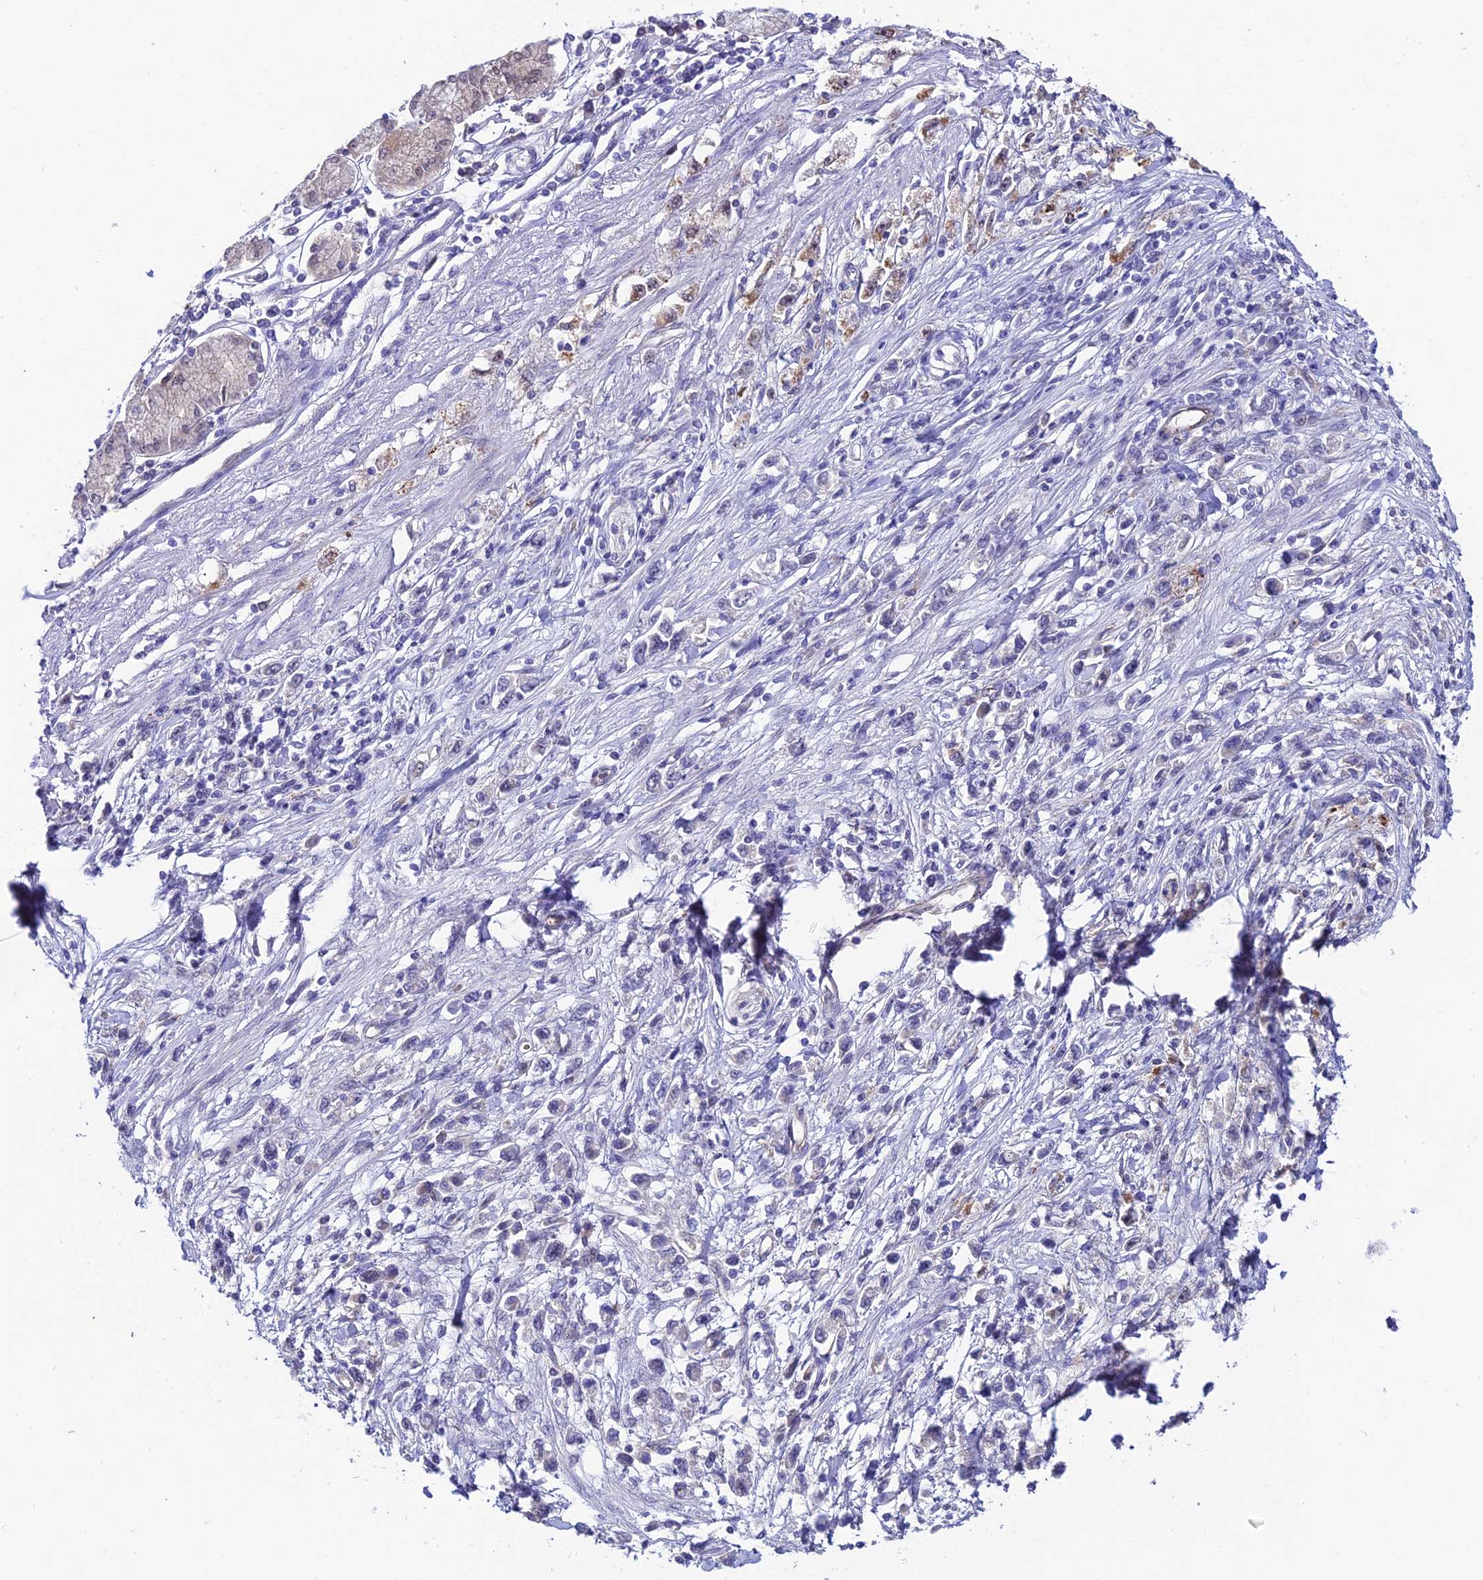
{"staining": {"intensity": "moderate", "quantity": "<25%", "location": "cytoplasmic/membranous"}, "tissue": "stomach cancer", "cell_type": "Tumor cells", "image_type": "cancer", "snomed": [{"axis": "morphology", "description": "Adenocarcinoma, NOS"}, {"axis": "topography", "description": "Stomach"}], "caption": "Immunohistochemistry image of adenocarcinoma (stomach) stained for a protein (brown), which shows low levels of moderate cytoplasmic/membranous positivity in about <25% of tumor cells.", "gene": "SYT15", "patient": {"sex": "female", "age": 59}}